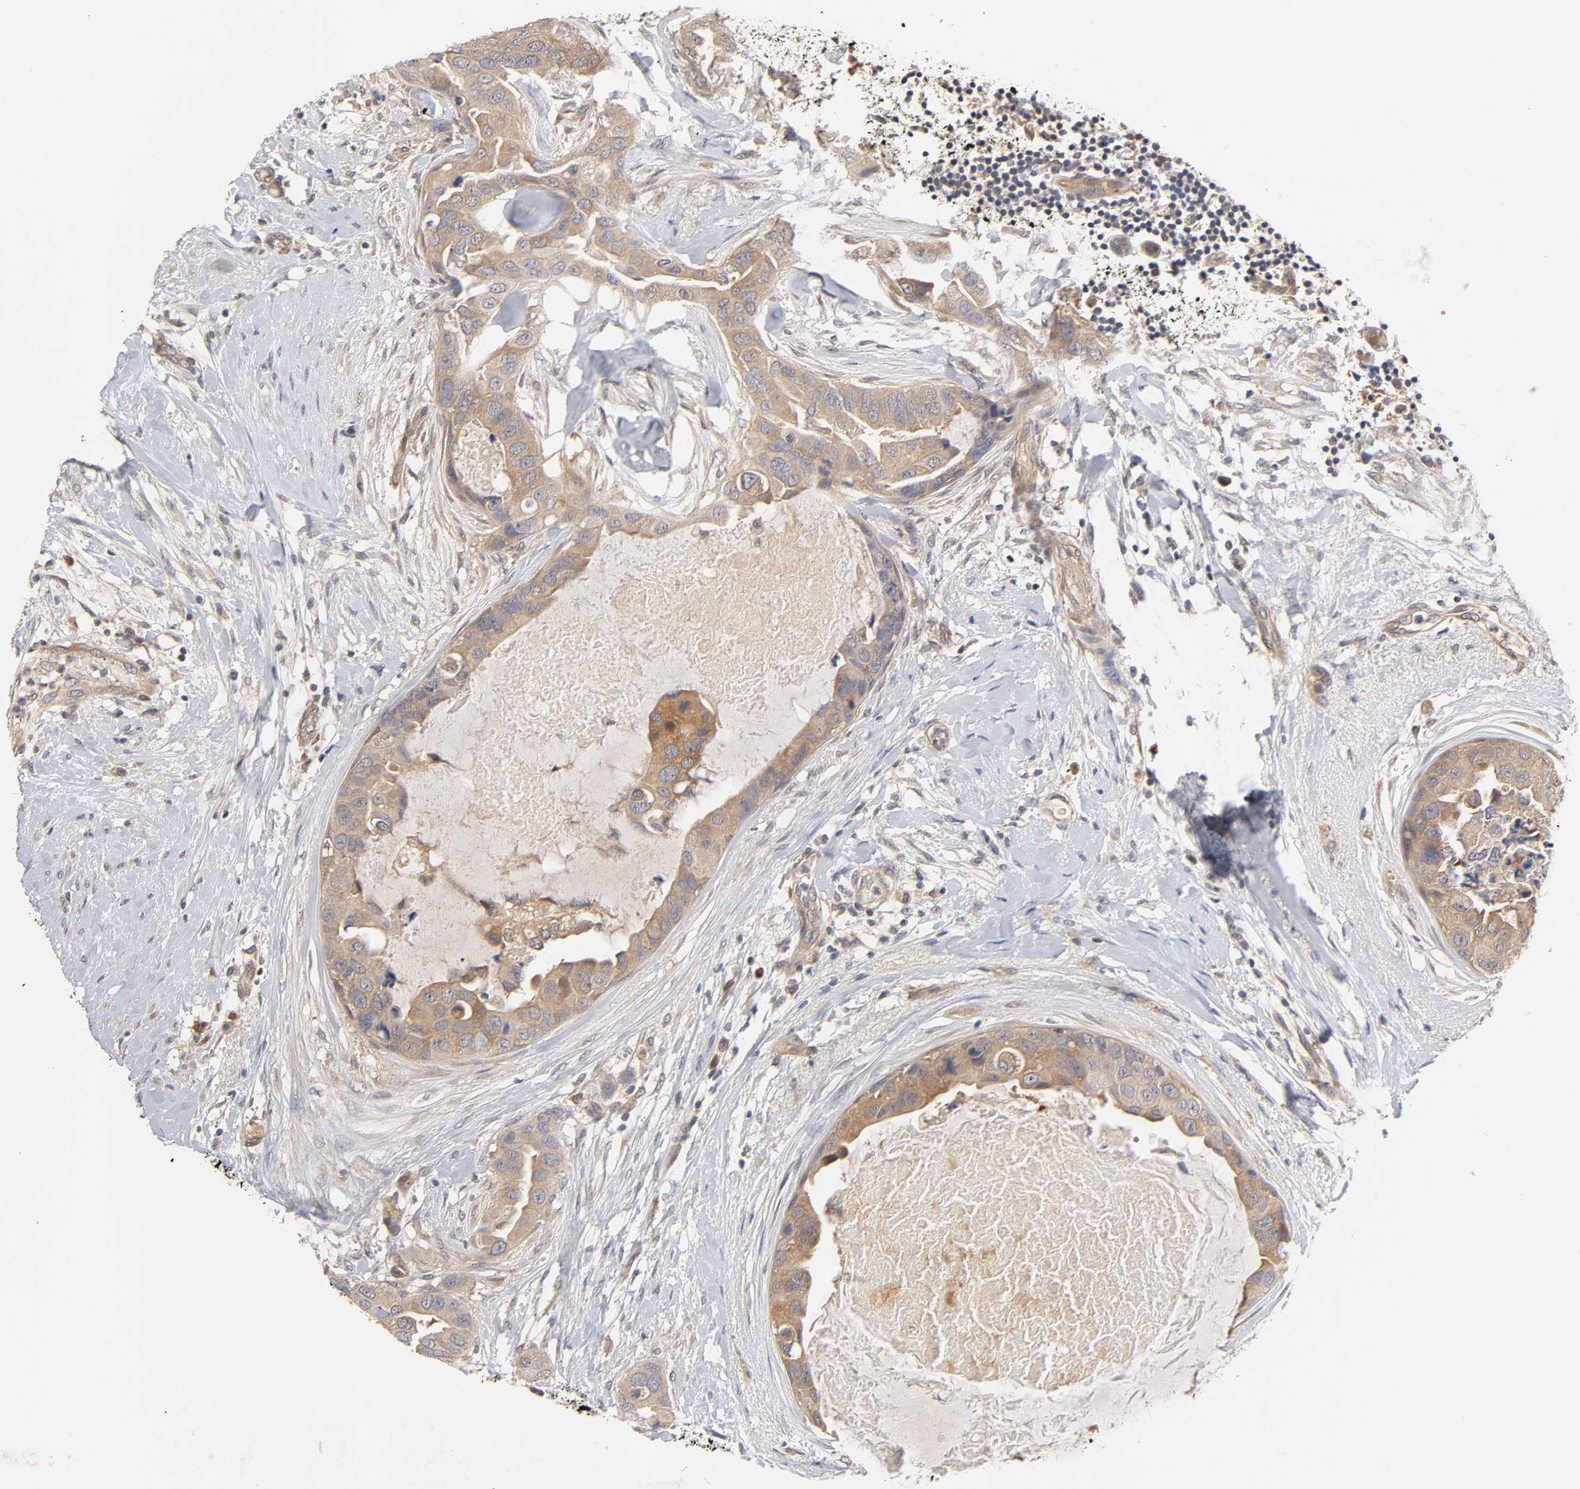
{"staining": {"intensity": "moderate", "quantity": ">75%", "location": "cytoplasmic/membranous"}, "tissue": "breast cancer", "cell_type": "Tumor cells", "image_type": "cancer", "snomed": [{"axis": "morphology", "description": "Duct carcinoma"}, {"axis": "topography", "description": "Breast"}], "caption": "A micrograph of human breast cancer stained for a protein exhibits moderate cytoplasmic/membranous brown staining in tumor cells.", "gene": "PDE5A", "patient": {"sex": "female", "age": 40}}